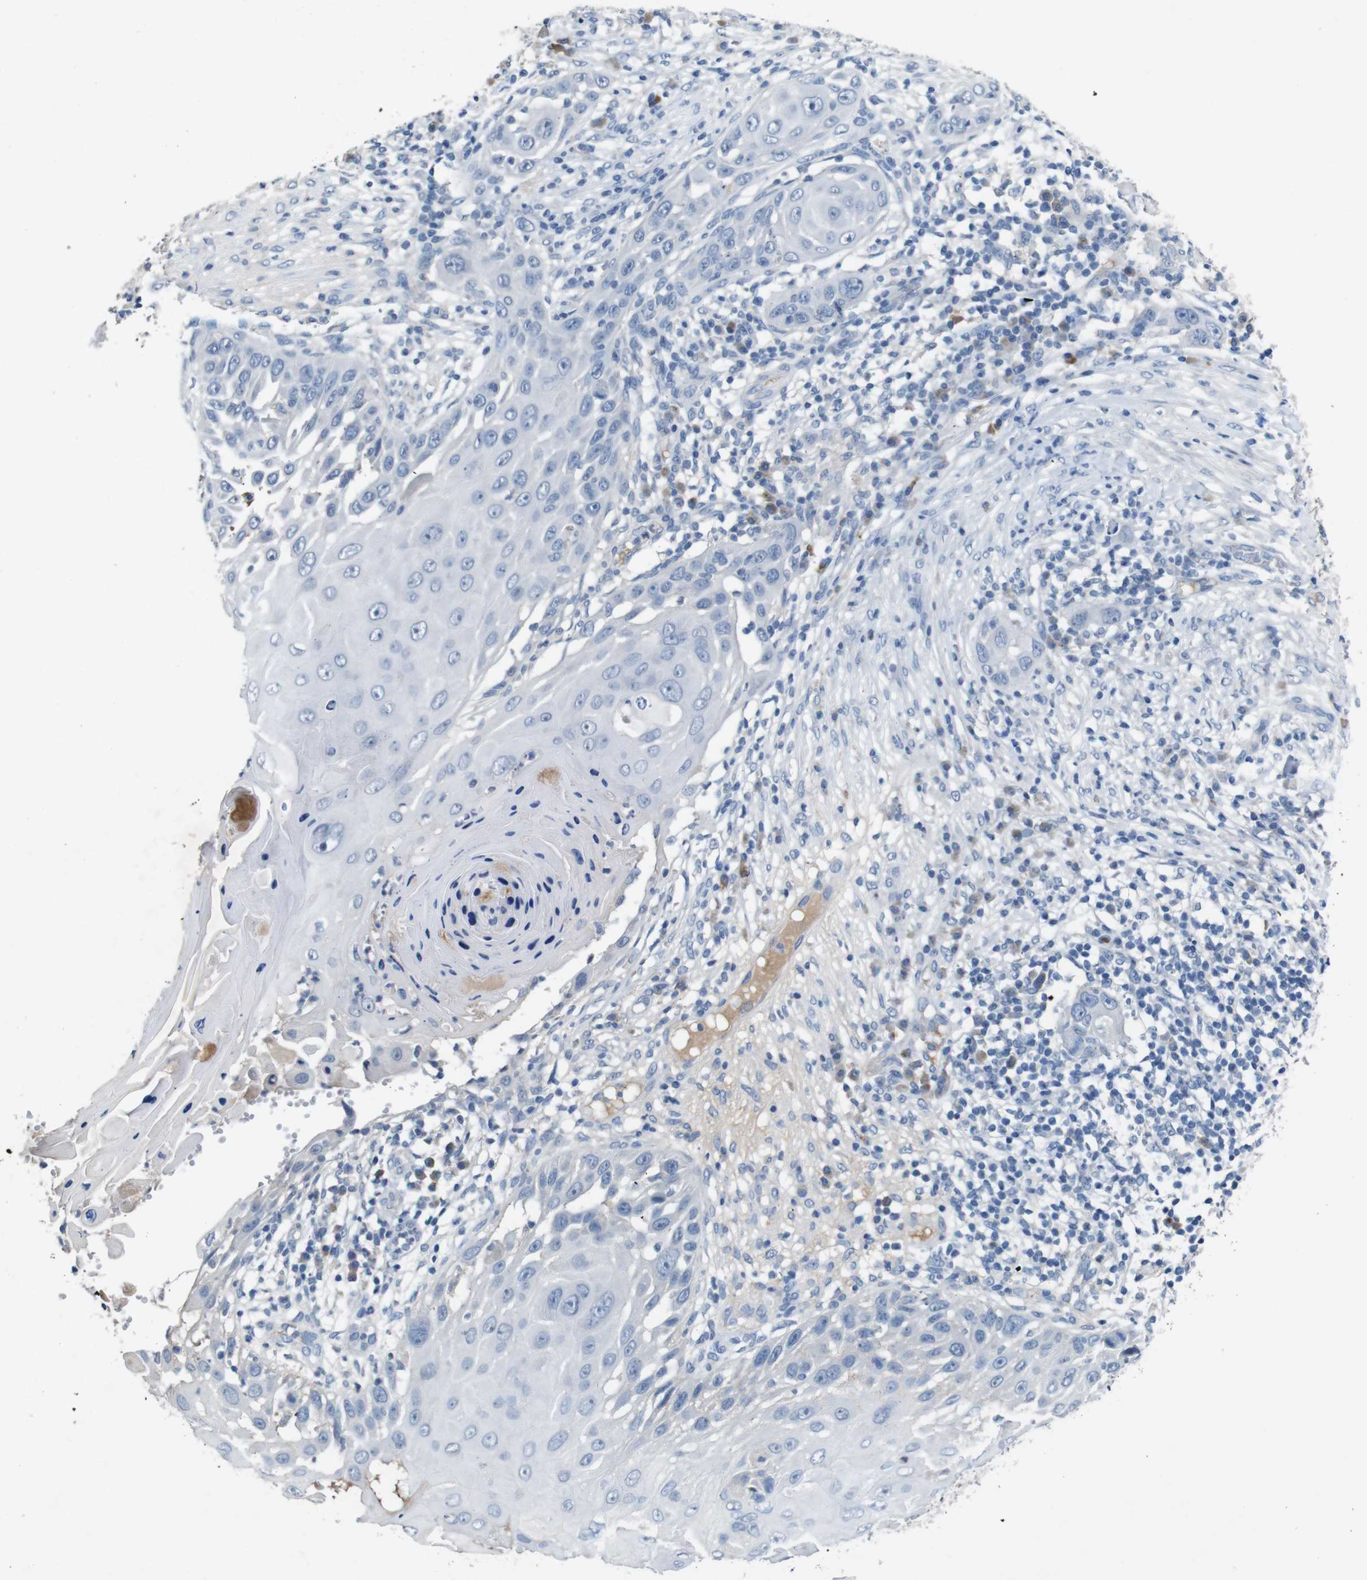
{"staining": {"intensity": "negative", "quantity": "none", "location": "none"}, "tissue": "skin cancer", "cell_type": "Tumor cells", "image_type": "cancer", "snomed": [{"axis": "morphology", "description": "Squamous cell carcinoma, NOS"}, {"axis": "topography", "description": "Skin"}], "caption": "Immunohistochemistry (IHC) micrograph of neoplastic tissue: human skin cancer stained with DAB displays no significant protein staining in tumor cells.", "gene": "SLC2A8", "patient": {"sex": "female", "age": 44}}